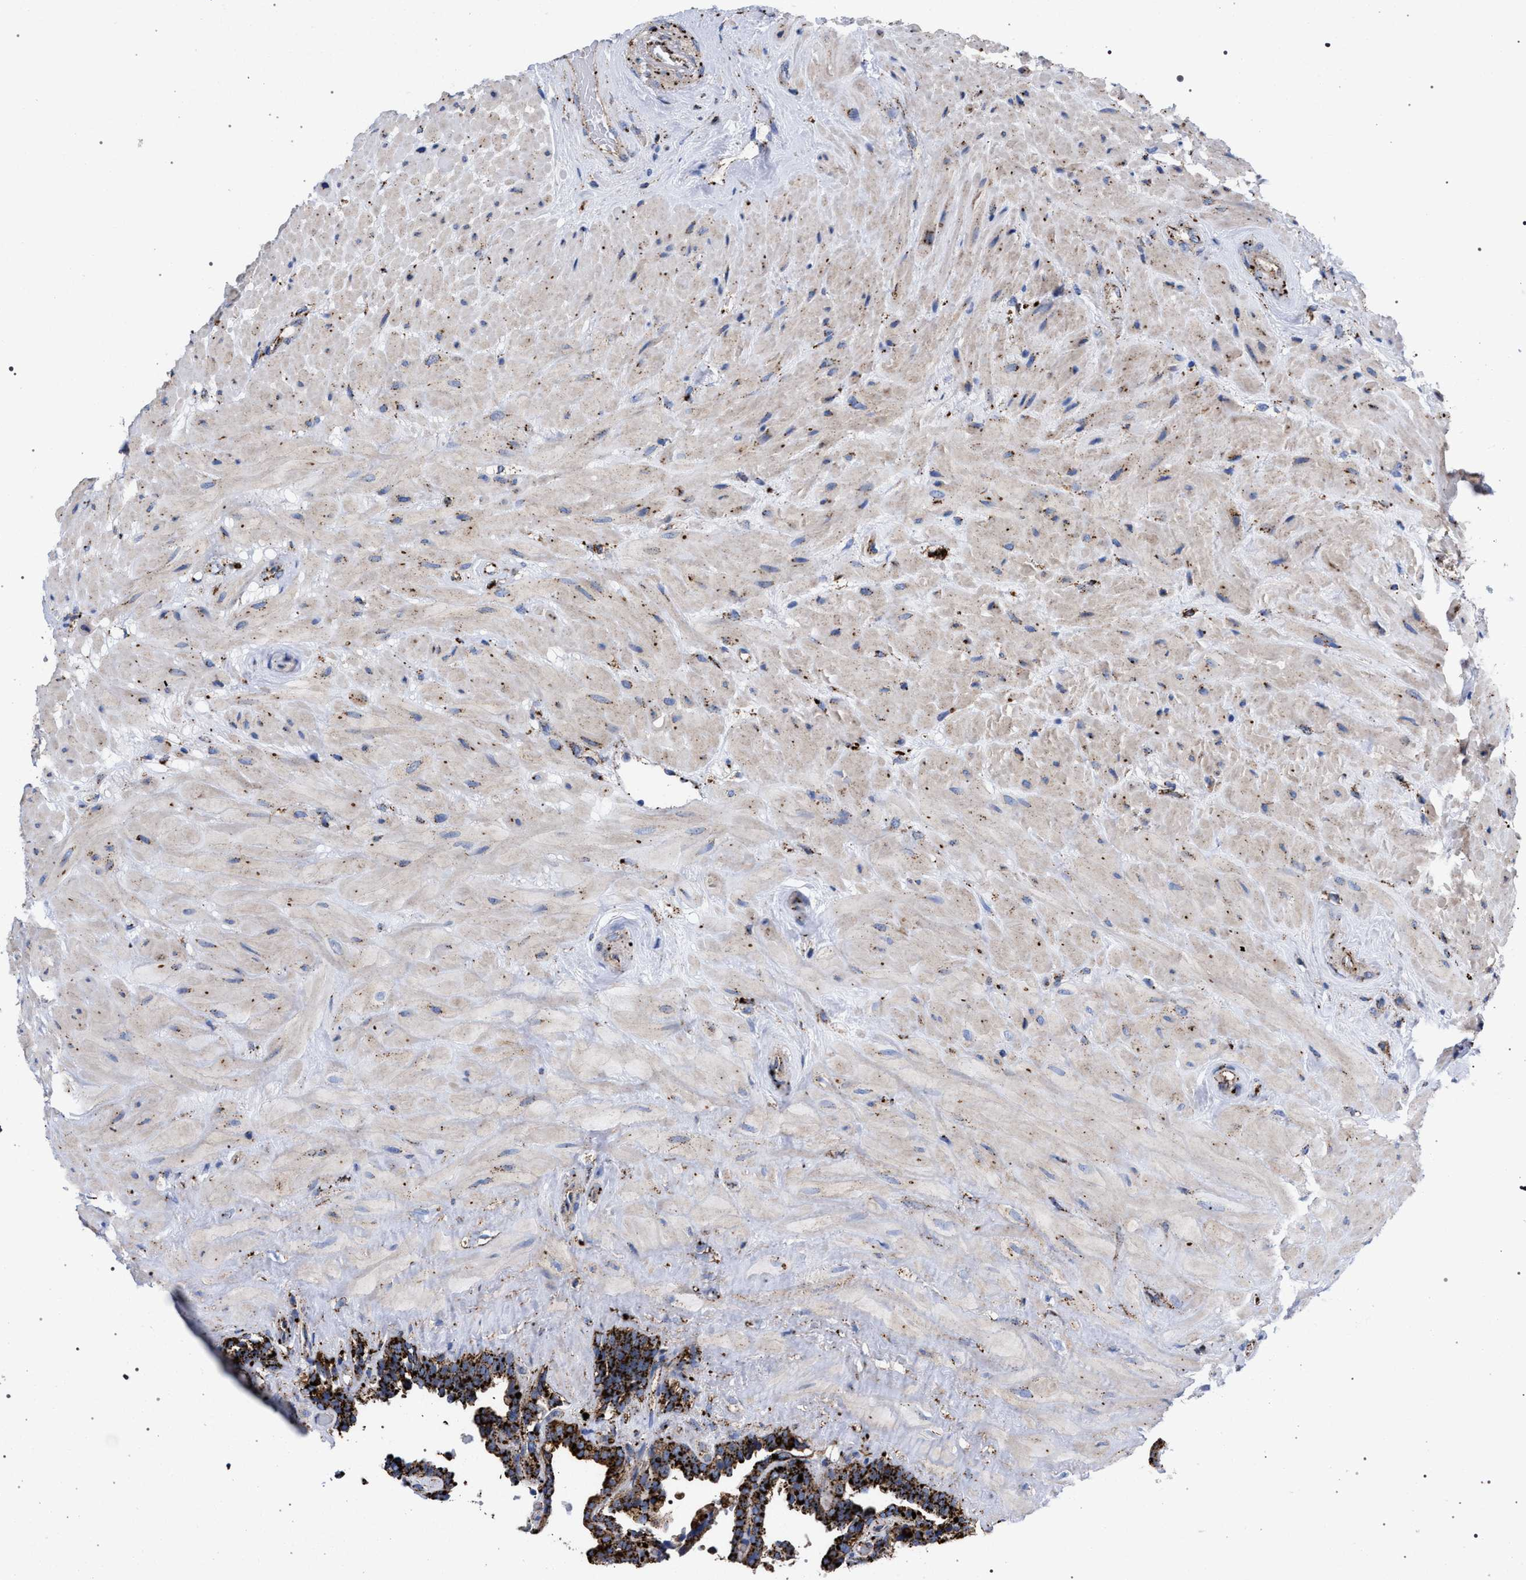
{"staining": {"intensity": "strong", "quantity": ">75%", "location": "cytoplasmic/membranous"}, "tissue": "seminal vesicle", "cell_type": "Glandular cells", "image_type": "normal", "snomed": [{"axis": "morphology", "description": "Normal tissue, NOS"}, {"axis": "topography", "description": "Seminal veicle"}], "caption": "IHC of normal human seminal vesicle reveals high levels of strong cytoplasmic/membranous staining in about >75% of glandular cells.", "gene": "PPT1", "patient": {"sex": "male", "age": 68}}